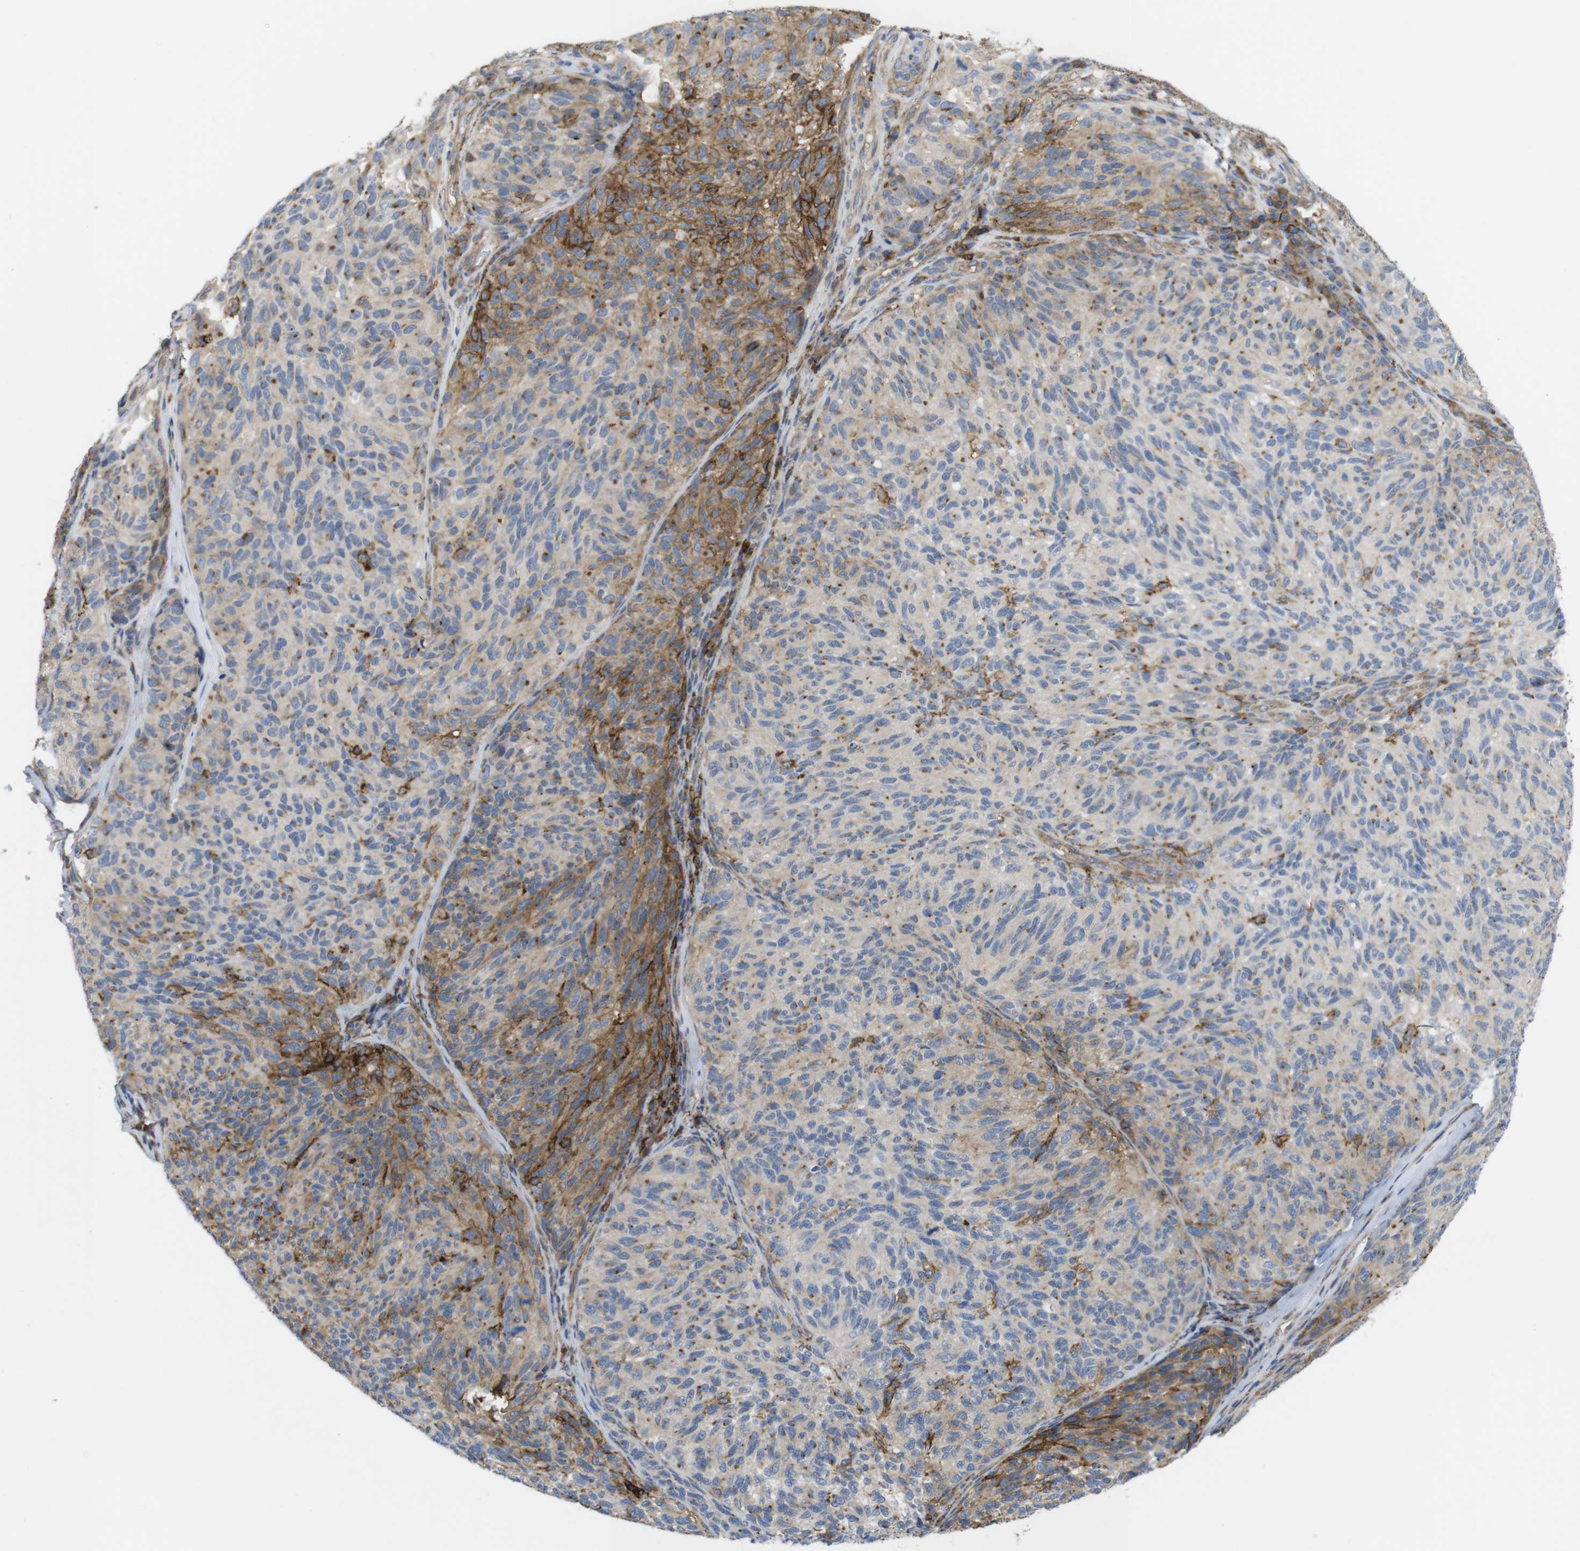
{"staining": {"intensity": "moderate", "quantity": ">75%", "location": "cytoplasmic/membranous"}, "tissue": "melanoma", "cell_type": "Tumor cells", "image_type": "cancer", "snomed": [{"axis": "morphology", "description": "Malignant melanoma, NOS"}, {"axis": "topography", "description": "Skin"}], "caption": "A medium amount of moderate cytoplasmic/membranous staining is present in approximately >75% of tumor cells in melanoma tissue. The staining was performed using DAB to visualize the protein expression in brown, while the nuclei were stained in blue with hematoxylin (Magnification: 20x).", "gene": "CCR6", "patient": {"sex": "female", "age": 73}}